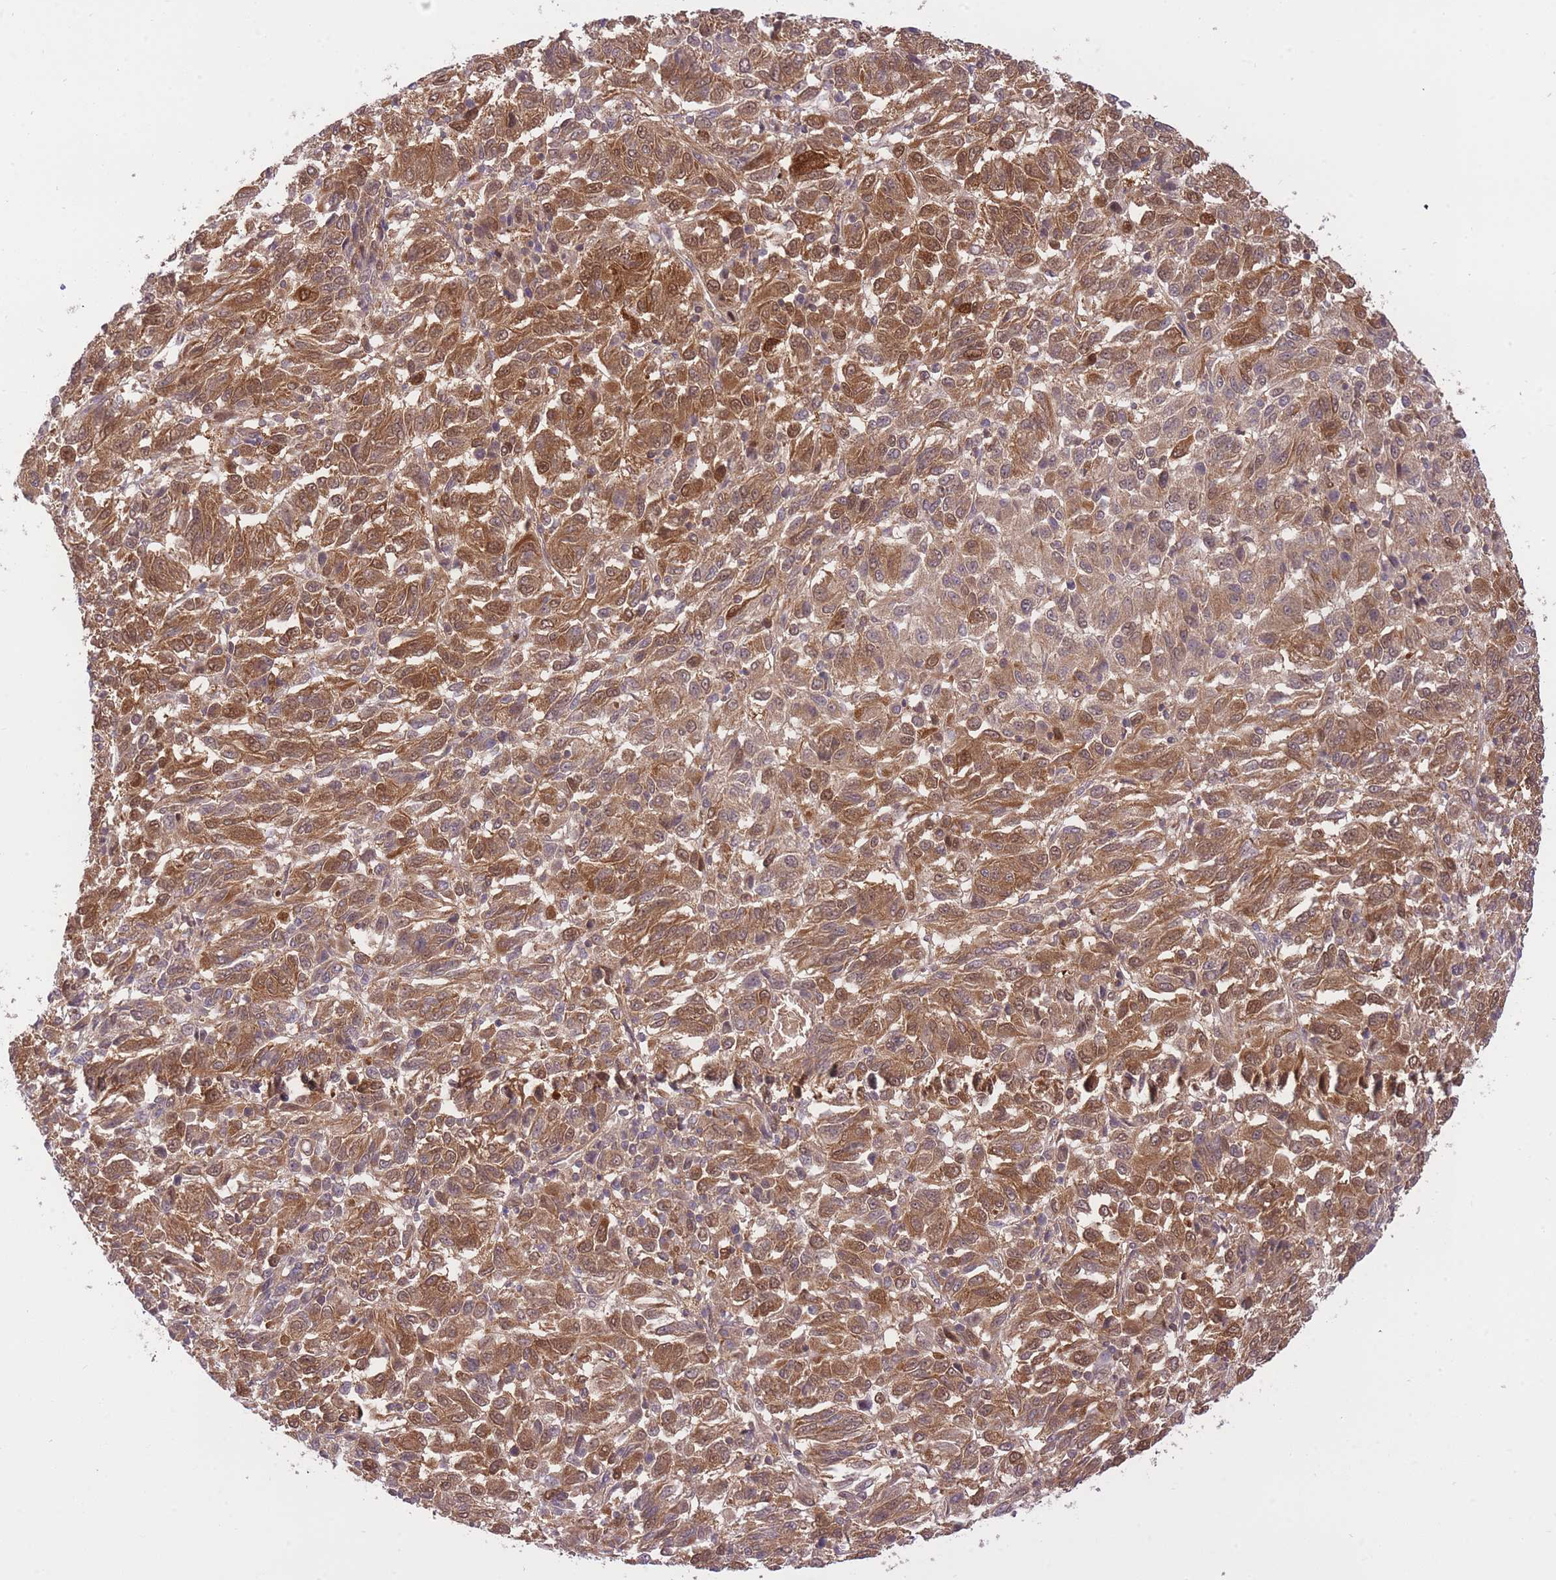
{"staining": {"intensity": "moderate", "quantity": ">75%", "location": "cytoplasmic/membranous,nuclear"}, "tissue": "melanoma", "cell_type": "Tumor cells", "image_type": "cancer", "snomed": [{"axis": "morphology", "description": "Malignant melanoma, Metastatic site"}, {"axis": "topography", "description": "Lung"}], "caption": "Immunohistochemistry of human melanoma reveals medium levels of moderate cytoplasmic/membranous and nuclear expression in approximately >75% of tumor cells. (Brightfield microscopy of DAB IHC at high magnification).", "gene": "PREP", "patient": {"sex": "male", "age": 64}}